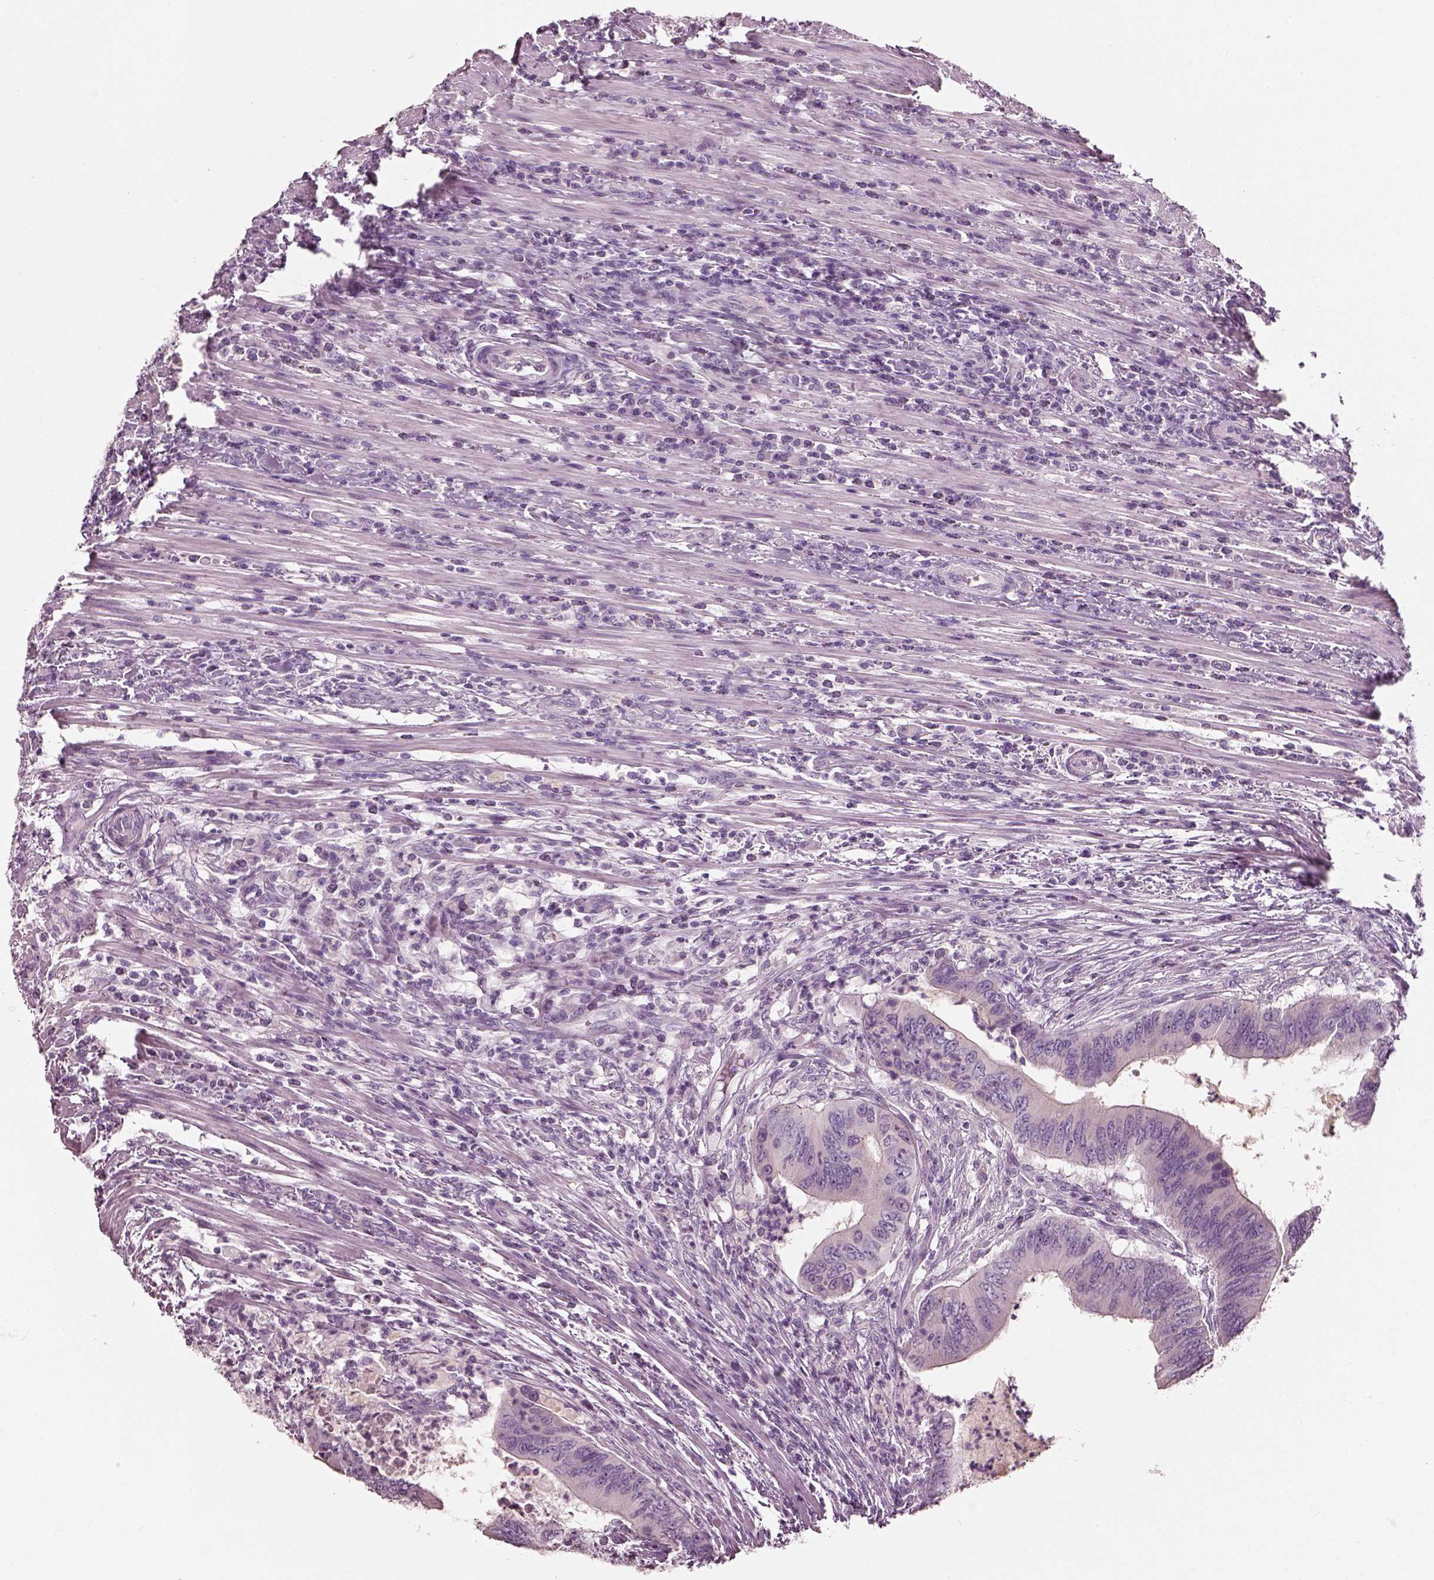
{"staining": {"intensity": "negative", "quantity": "none", "location": "none"}, "tissue": "colorectal cancer", "cell_type": "Tumor cells", "image_type": "cancer", "snomed": [{"axis": "morphology", "description": "Adenocarcinoma, NOS"}, {"axis": "topography", "description": "Colon"}], "caption": "The IHC histopathology image has no significant expression in tumor cells of adenocarcinoma (colorectal) tissue. (DAB IHC, high magnification).", "gene": "PNOC", "patient": {"sex": "male", "age": 53}}